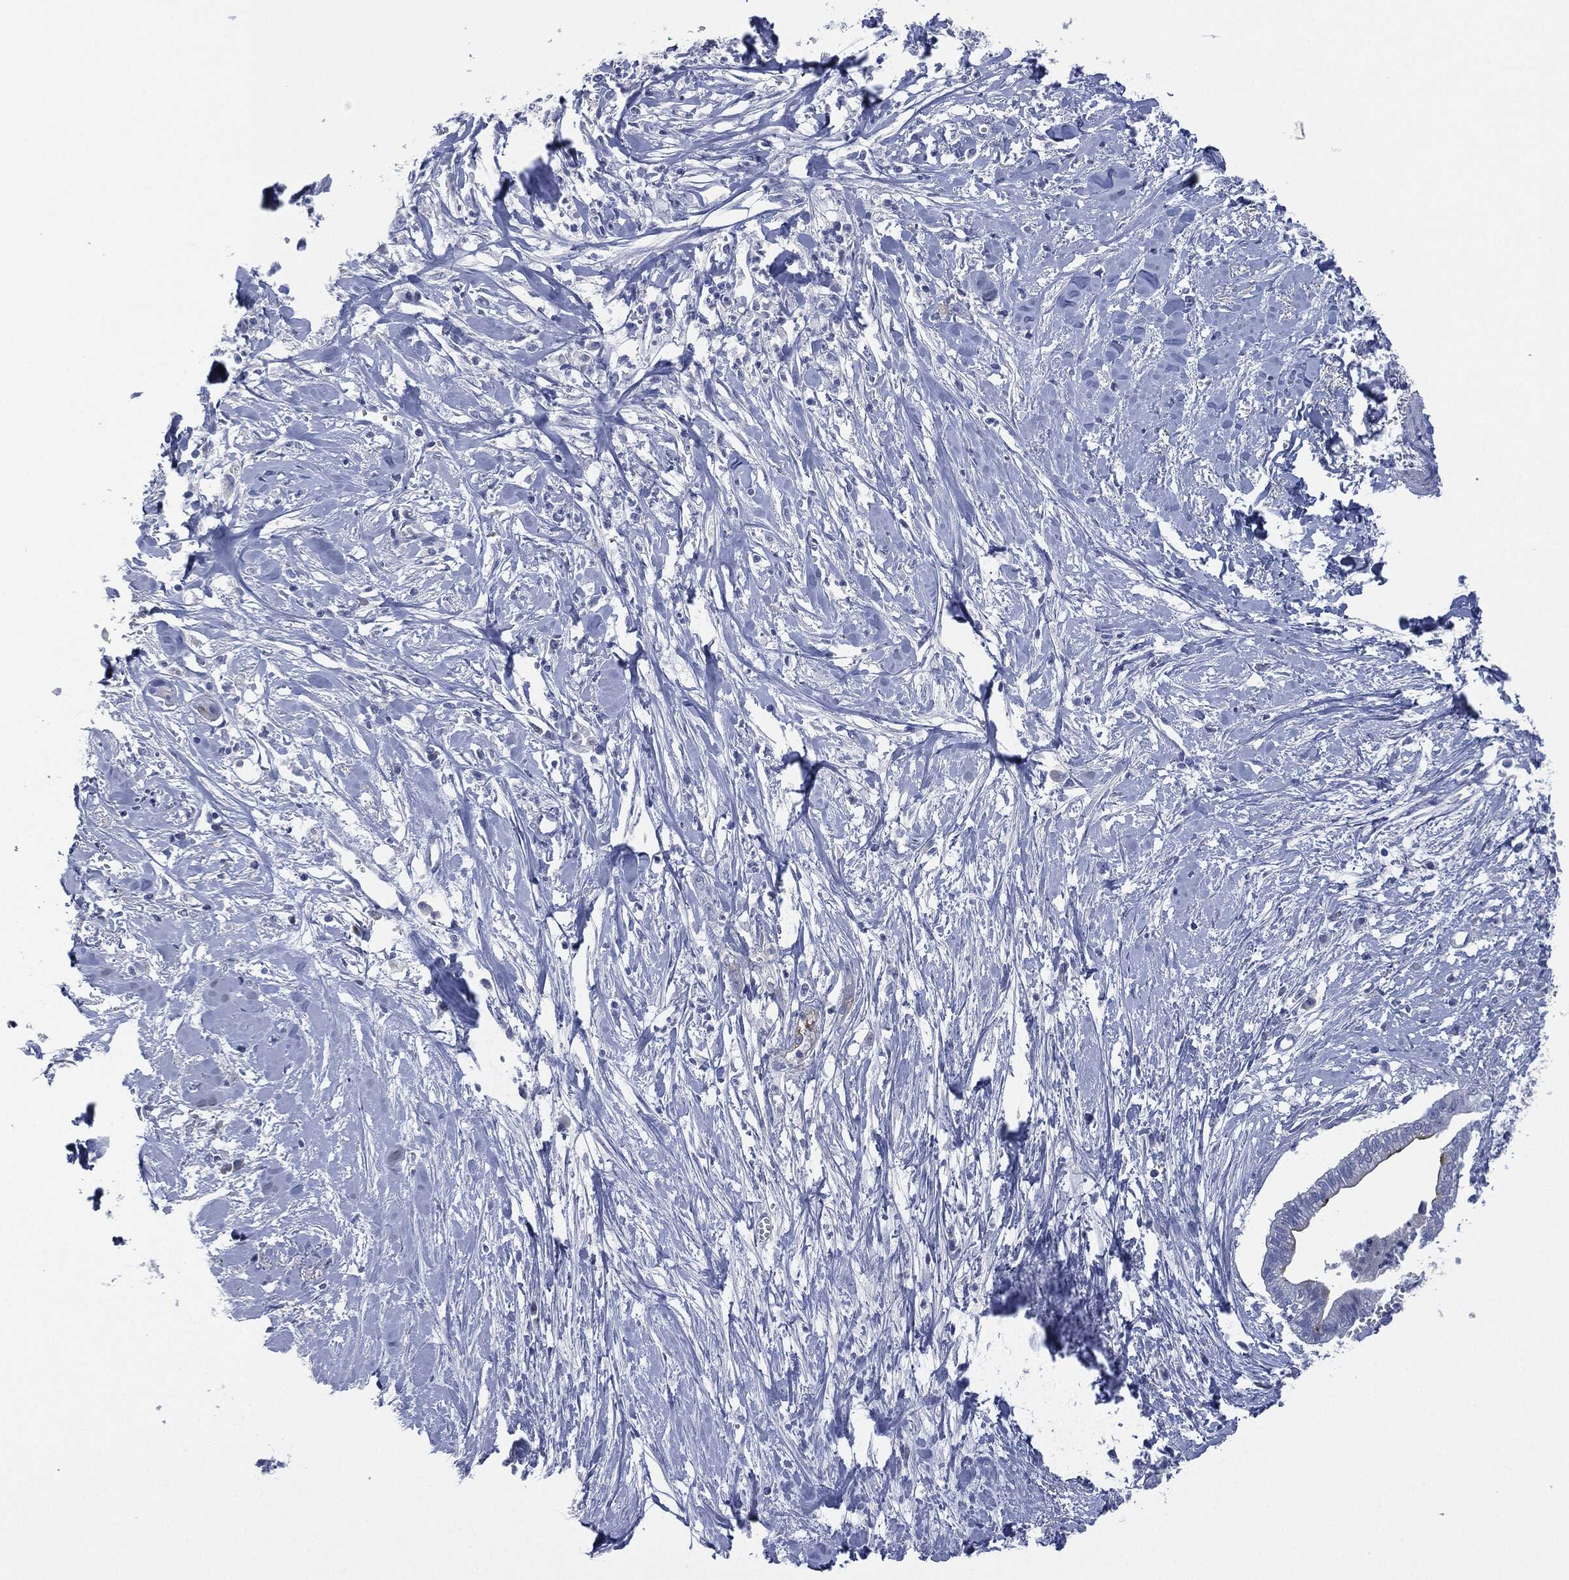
{"staining": {"intensity": "negative", "quantity": "none", "location": "none"}, "tissue": "pancreatic cancer", "cell_type": "Tumor cells", "image_type": "cancer", "snomed": [{"axis": "morphology", "description": "Normal tissue, NOS"}, {"axis": "morphology", "description": "Adenocarcinoma, NOS"}, {"axis": "topography", "description": "Pancreas"}], "caption": "Histopathology image shows no significant protein staining in tumor cells of adenocarcinoma (pancreatic). Brightfield microscopy of immunohistochemistry (IHC) stained with DAB (brown) and hematoxylin (blue), captured at high magnification.", "gene": "MUC16", "patient": {"sex": "female", "age": 58}}